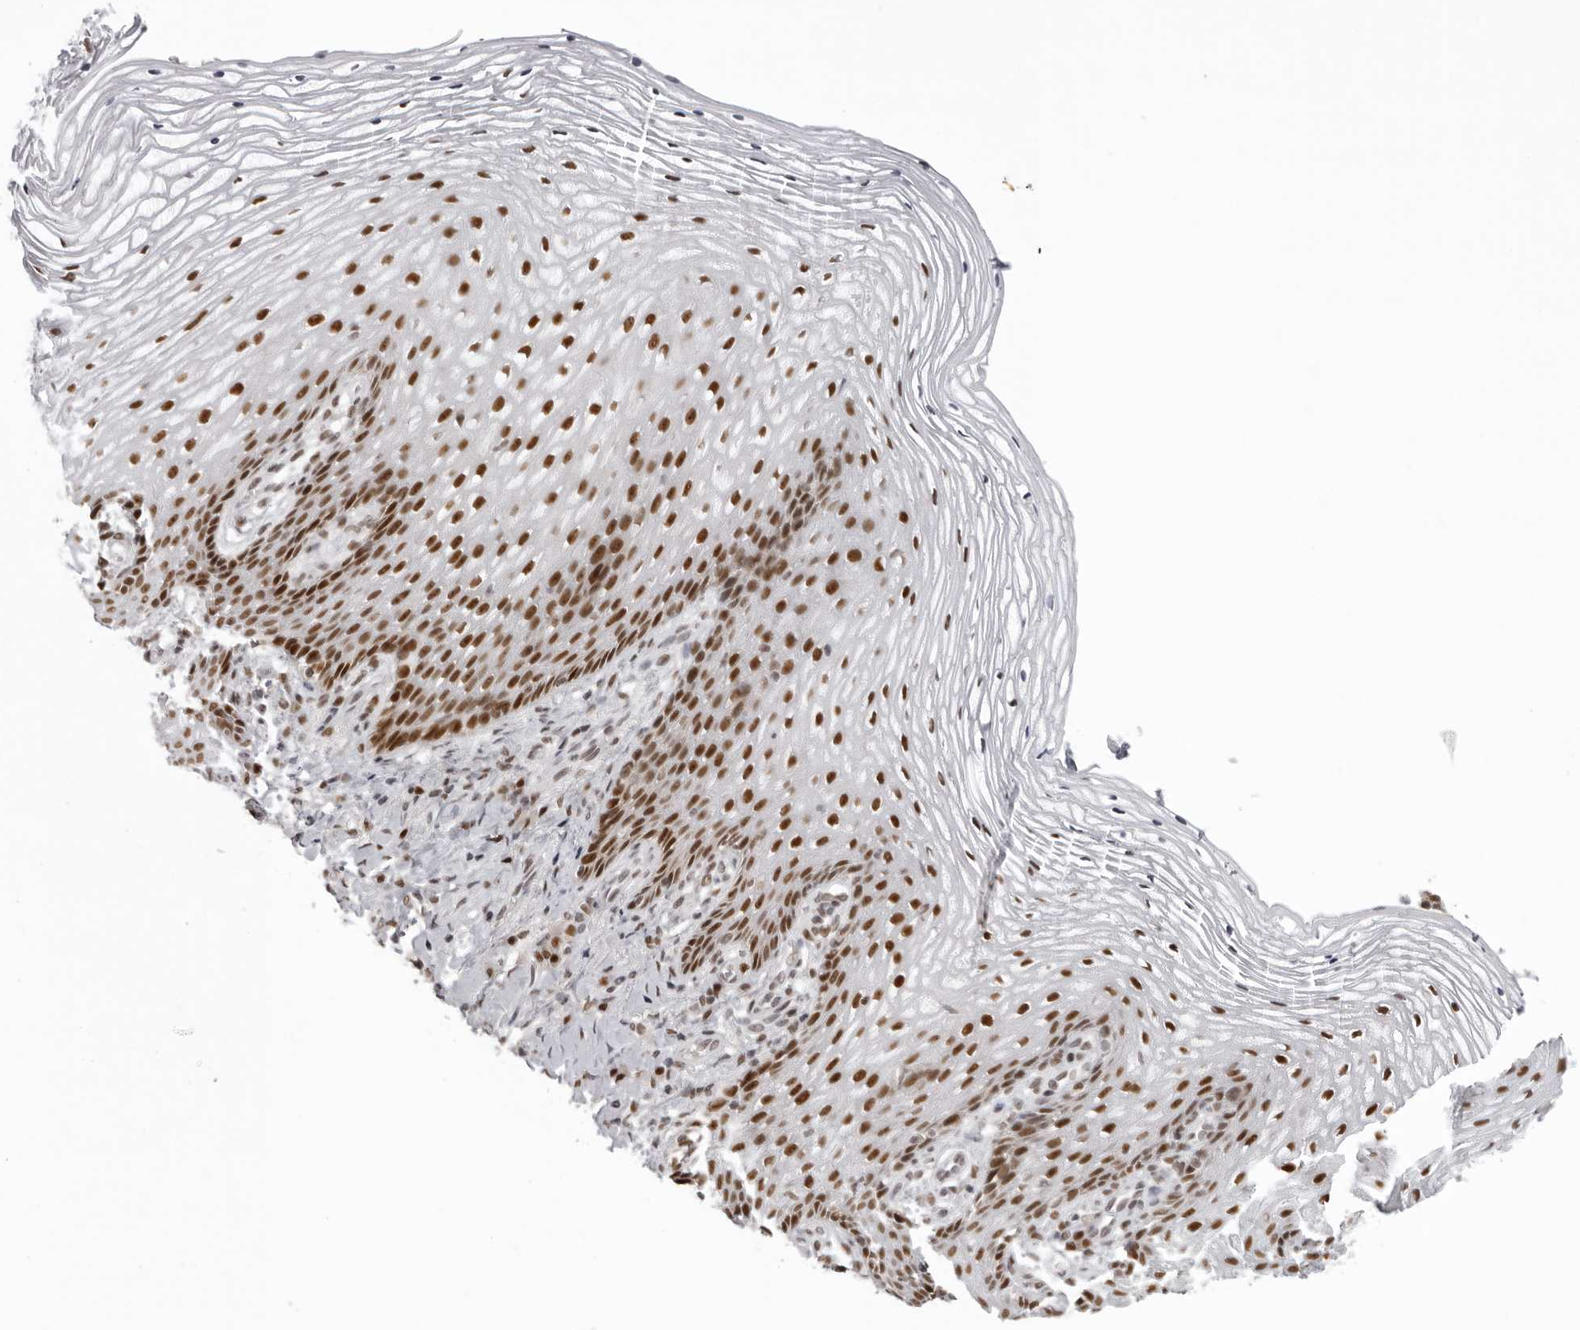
{"staining": {"intensity": "strong", "quantity": ">75%", "location": "nuclear"}, "tissue": "vagina", "cell_type": "Squamous epithelial cells", "image_type": "normal", "snomed": [{"axis": "morphology", "description": "Normal tissue, NOS"}, {"axis": "topography", "description": "Vagina"}], "caption": "A brown stain shows strong nuclear positivity of a protein in squamous epithelial cells of normal vagina. (DAB = brown stain, brightfield microscopy at high magnification).", "gene": "HEXIM2", "patient": {"sex": "female", "age": 60}}